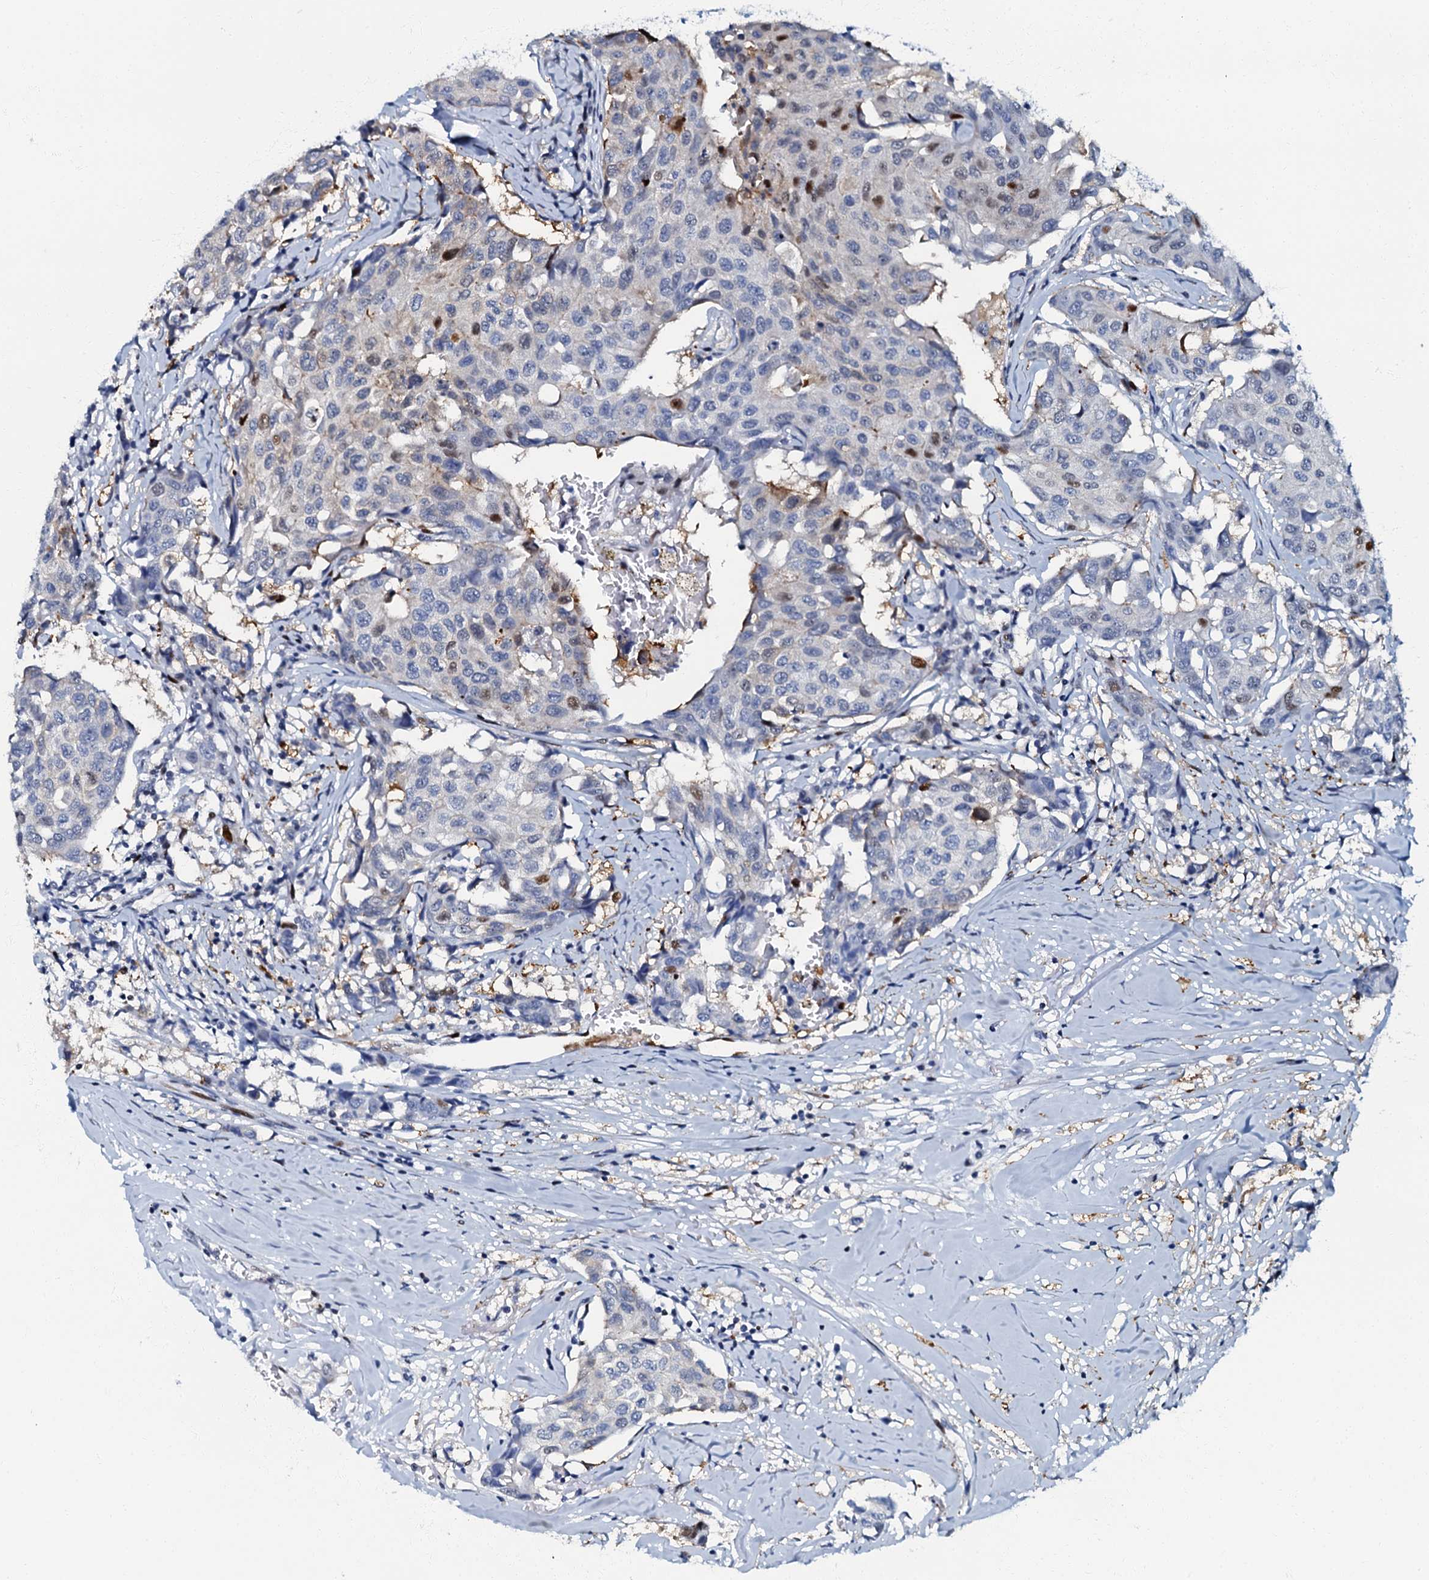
{"staining": {"intensity": "moderate", "quantity": "<25%", "location": "nuclear"}, "tissue": "breast cancer", "cell_type": "Tumor cells", "image_type": "cancer", "snomed": [{"axis": "morphology", "description": "Duct carcinoma"}, {"axis": "topography", "description": "Breast"}], "caption": "Immunohistochemistry photomicrograph of human breast intraductal carcinoma stained for a protein (brown), which exhibits low levels of moderate nuclear staining in approximately <25% of tumor cells.", "gene": "MFSD5", "patient": {"sex": "female", "age": 80}}